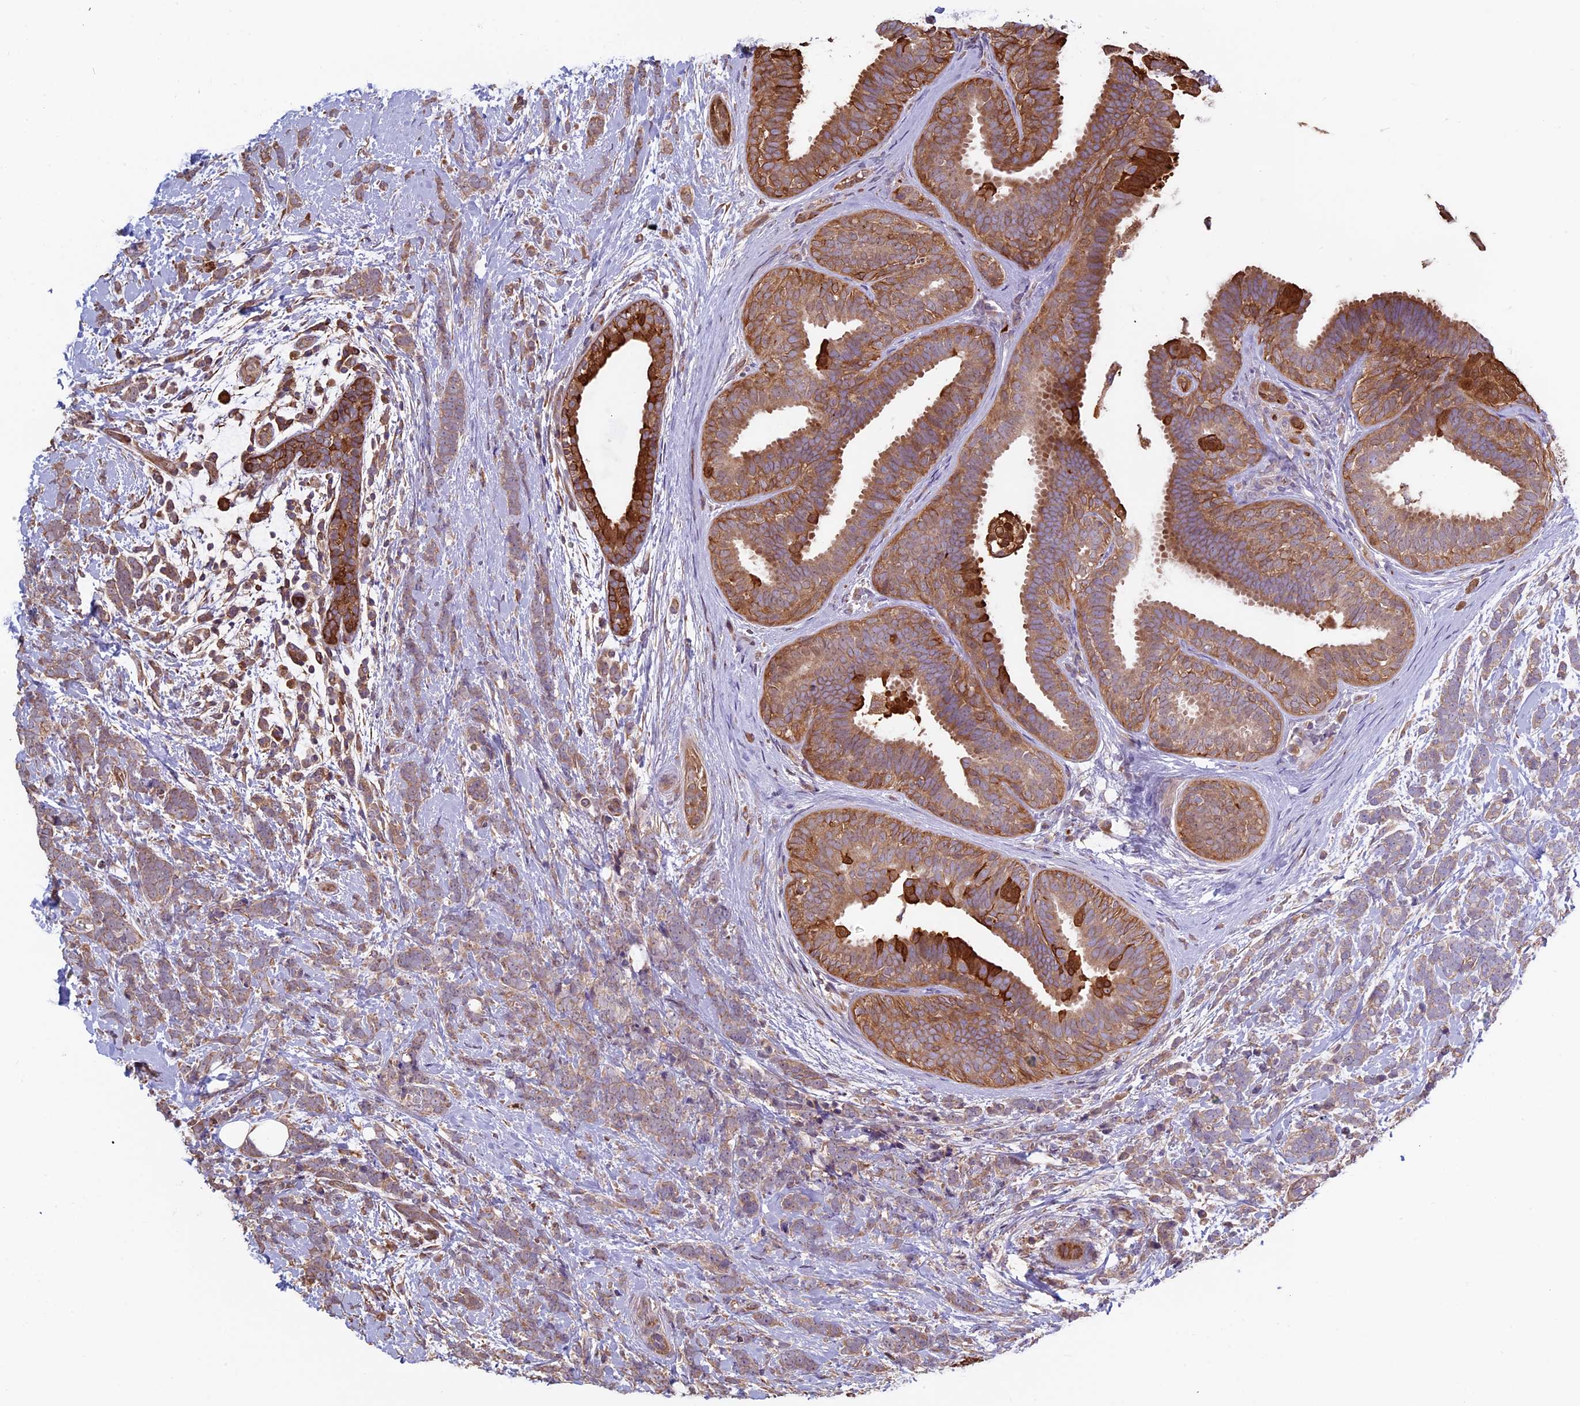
{"staining": {"intensity": "weak", "quantity": ">75%", "location": "cytoplasmic/membranous"}, "tissue": "breast cancer", "cell_type": "Tumor cells", "image_type": "cancer", "snomed": [{"axis": "morphology", "description": "Lobular carcinoma"}, {"axis": "topography", "description": "Breast"}], "caption": "Immunohistochemistry (IHC) (DAB (3,3'-diaminobenzidine)) staining of human breast cancer displays weak cytoplasmic/membranous protein staining in about >75% of tumor cells.", "gene": "VWA3A", "patient": {"sex": "female", "age": 58}}